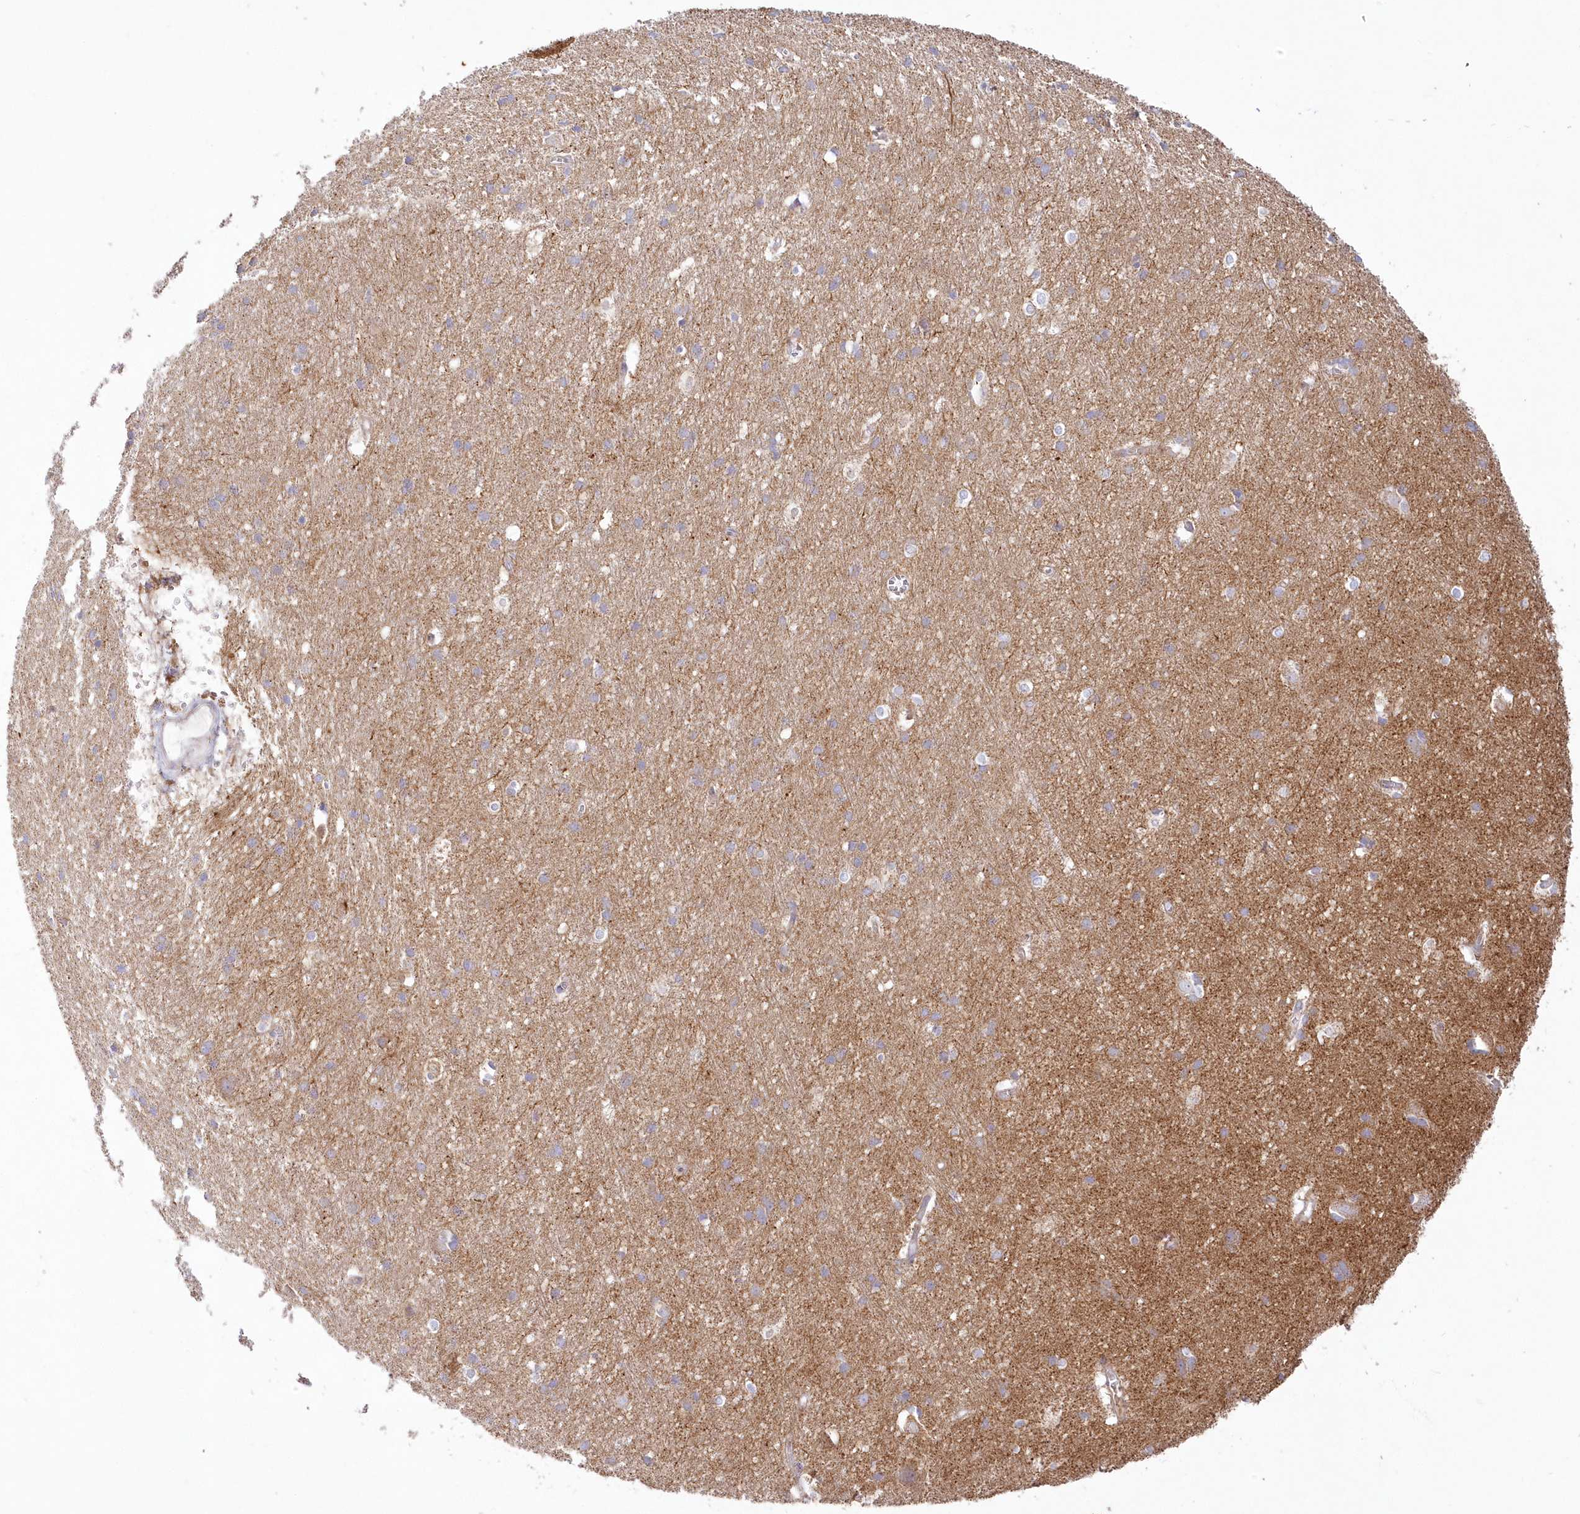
{"staining": {"intensity": "negative", "quantity": "none", "location": "none"}, "tissue": "cerebral cortex", "cell_type": "Endothelial cells", "image_type": "normal", "snomed": [{"axis": "morphology", "description": "Normal tissue, NOS"}, {"axis": "topography", "description": "Cerebral cortex"}], "caption": "This micrograph is of normal cerebral cortex stained with IHC to label a protein in brown with the nuclei are counter-stained blue. There is no expression in endothelial cells.", "gene": "TBC1D14", "patient": {"sex": "male", "age": 54}}